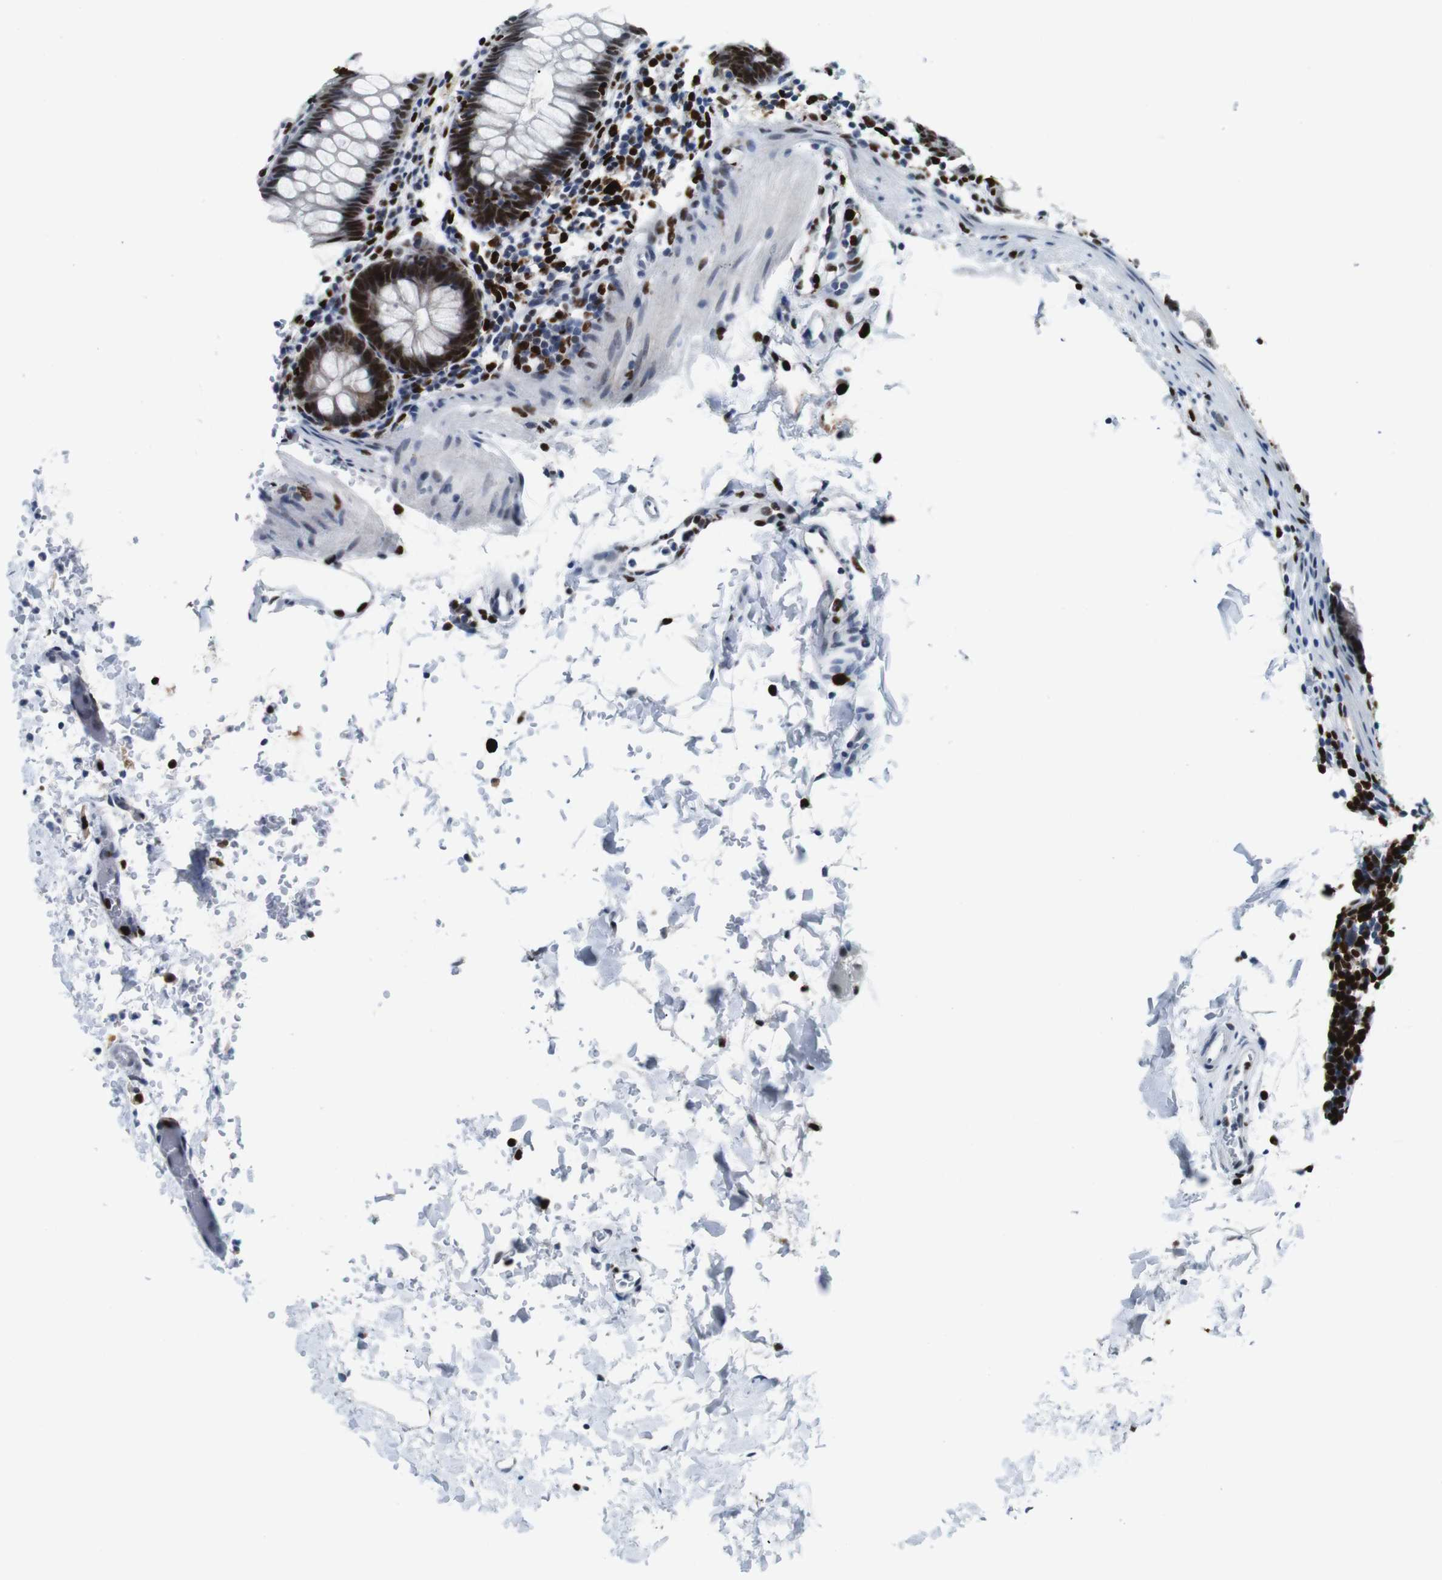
{"staining": {"intensity": "strong", "quantity": "25%-75%", "location": "nuclear"}, "tissue": "rectum", "cell_type": "Glandular cells", "image_type": "normal", "snomed": [{"axis": "morphology", "description": "Normal tissue, NOS"}, {"axis": "topography", "description": "Rectum"}], "caption": "Unremarkable rectum was stained to show a protein in brown. There is high levels of strong nuclear positivity in about 25%-75% of glandular cells.", "gene": "IRF8", "patient": {"sex": "female", "age": 24}}